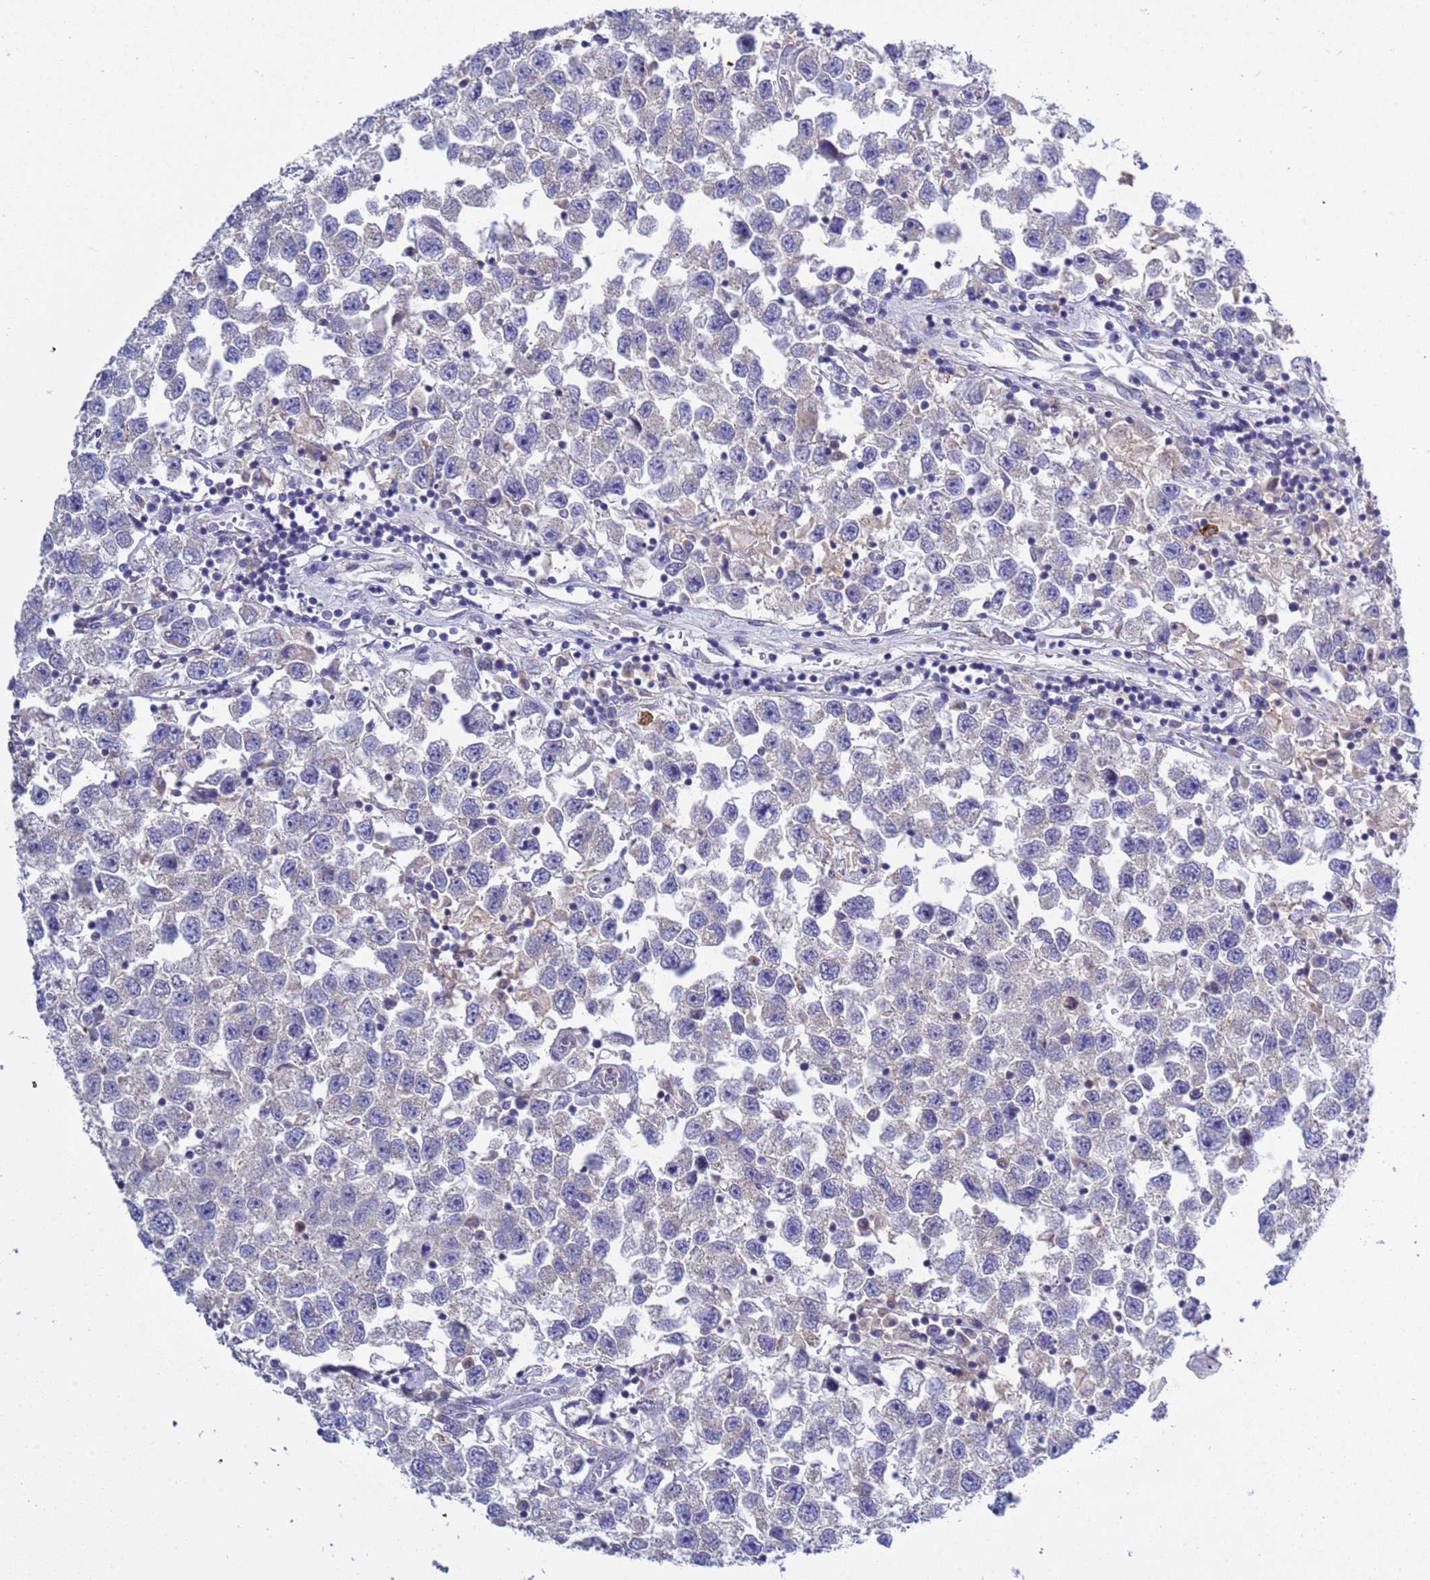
{"staining": {"intensity": "negative", "quantity": "none", "location": "none"}, "tissue": "testis cancer", "cell_type": "Tumor cells", "image_type": "cancer", "snomed": [{"axis": "morphology", "description": "Seminoma, NOS"}, {"axis": "topography", "description": "Testis"}], "caption": "High power microscopy micrograph of an immunohistochemistry (IHC) micrograph of testis cancer (seminoma), revealing no significant positivity in tumor cells.", "gene": "RC3H2", "patient": {"sex": "male", "age": 26}}